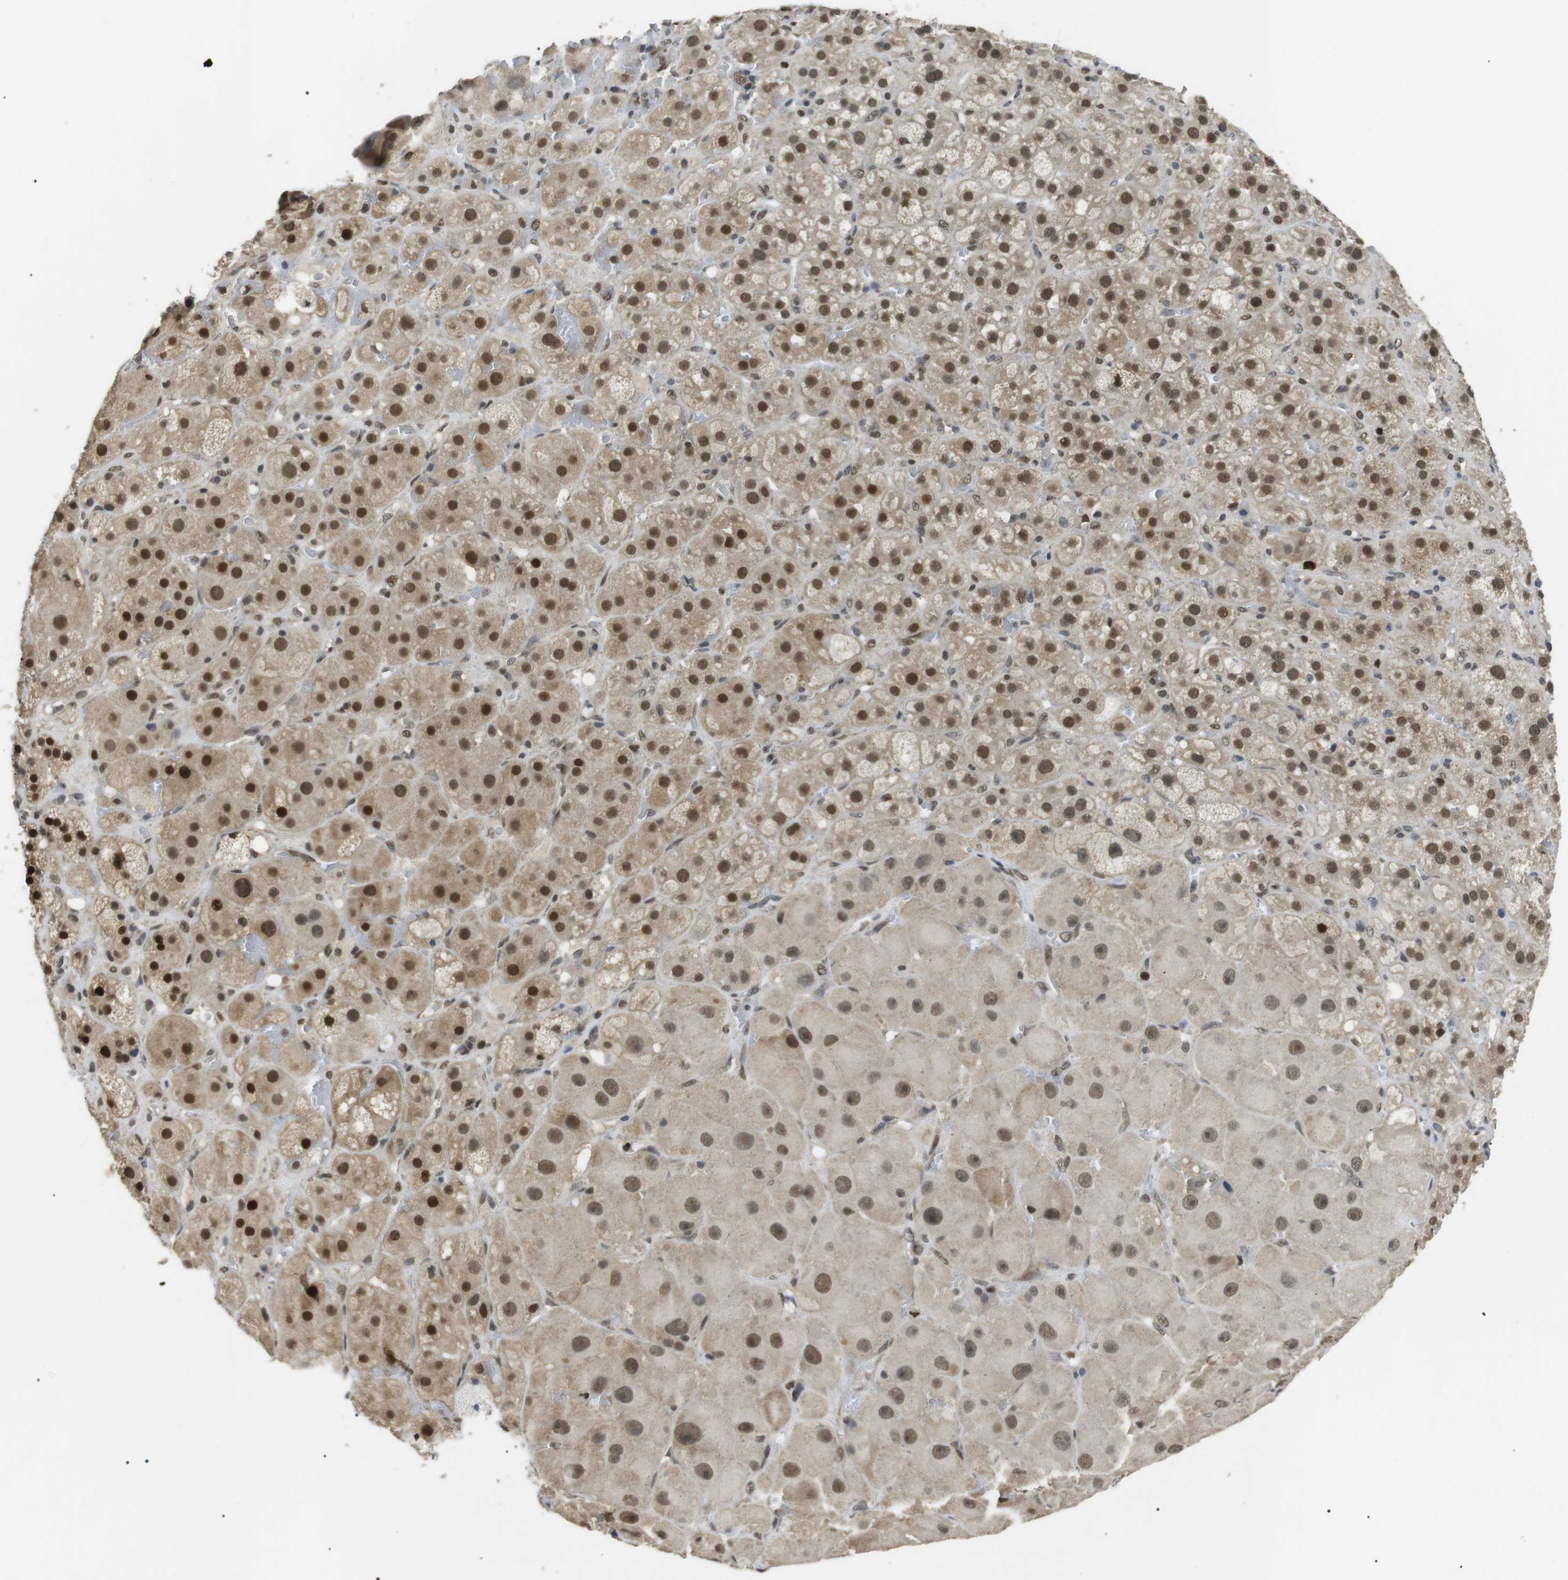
{"staining": {"intensity": "strong", "quantity": ">75%", "location": "cytoplasmic/membranous,nuclear"}, "tissue": "adrenal gland", "cell_type": "Glandular cells", "image_type": "normal", "snomed": [{"axis": "morphology", "description": "Normal tissue, NOS"}, {"axis": "topography", "description": "Adrenal gland"}], "caption": "Approximately >75% of glandular cells in unremarkable human adrenal gland exhibit strong cytoplasmic/membranous,nuclear protein staining as visualized by brown immunohistochemical staining.", "gene": "ORAI3", "patient": {"sex": "female", "age": 47}}